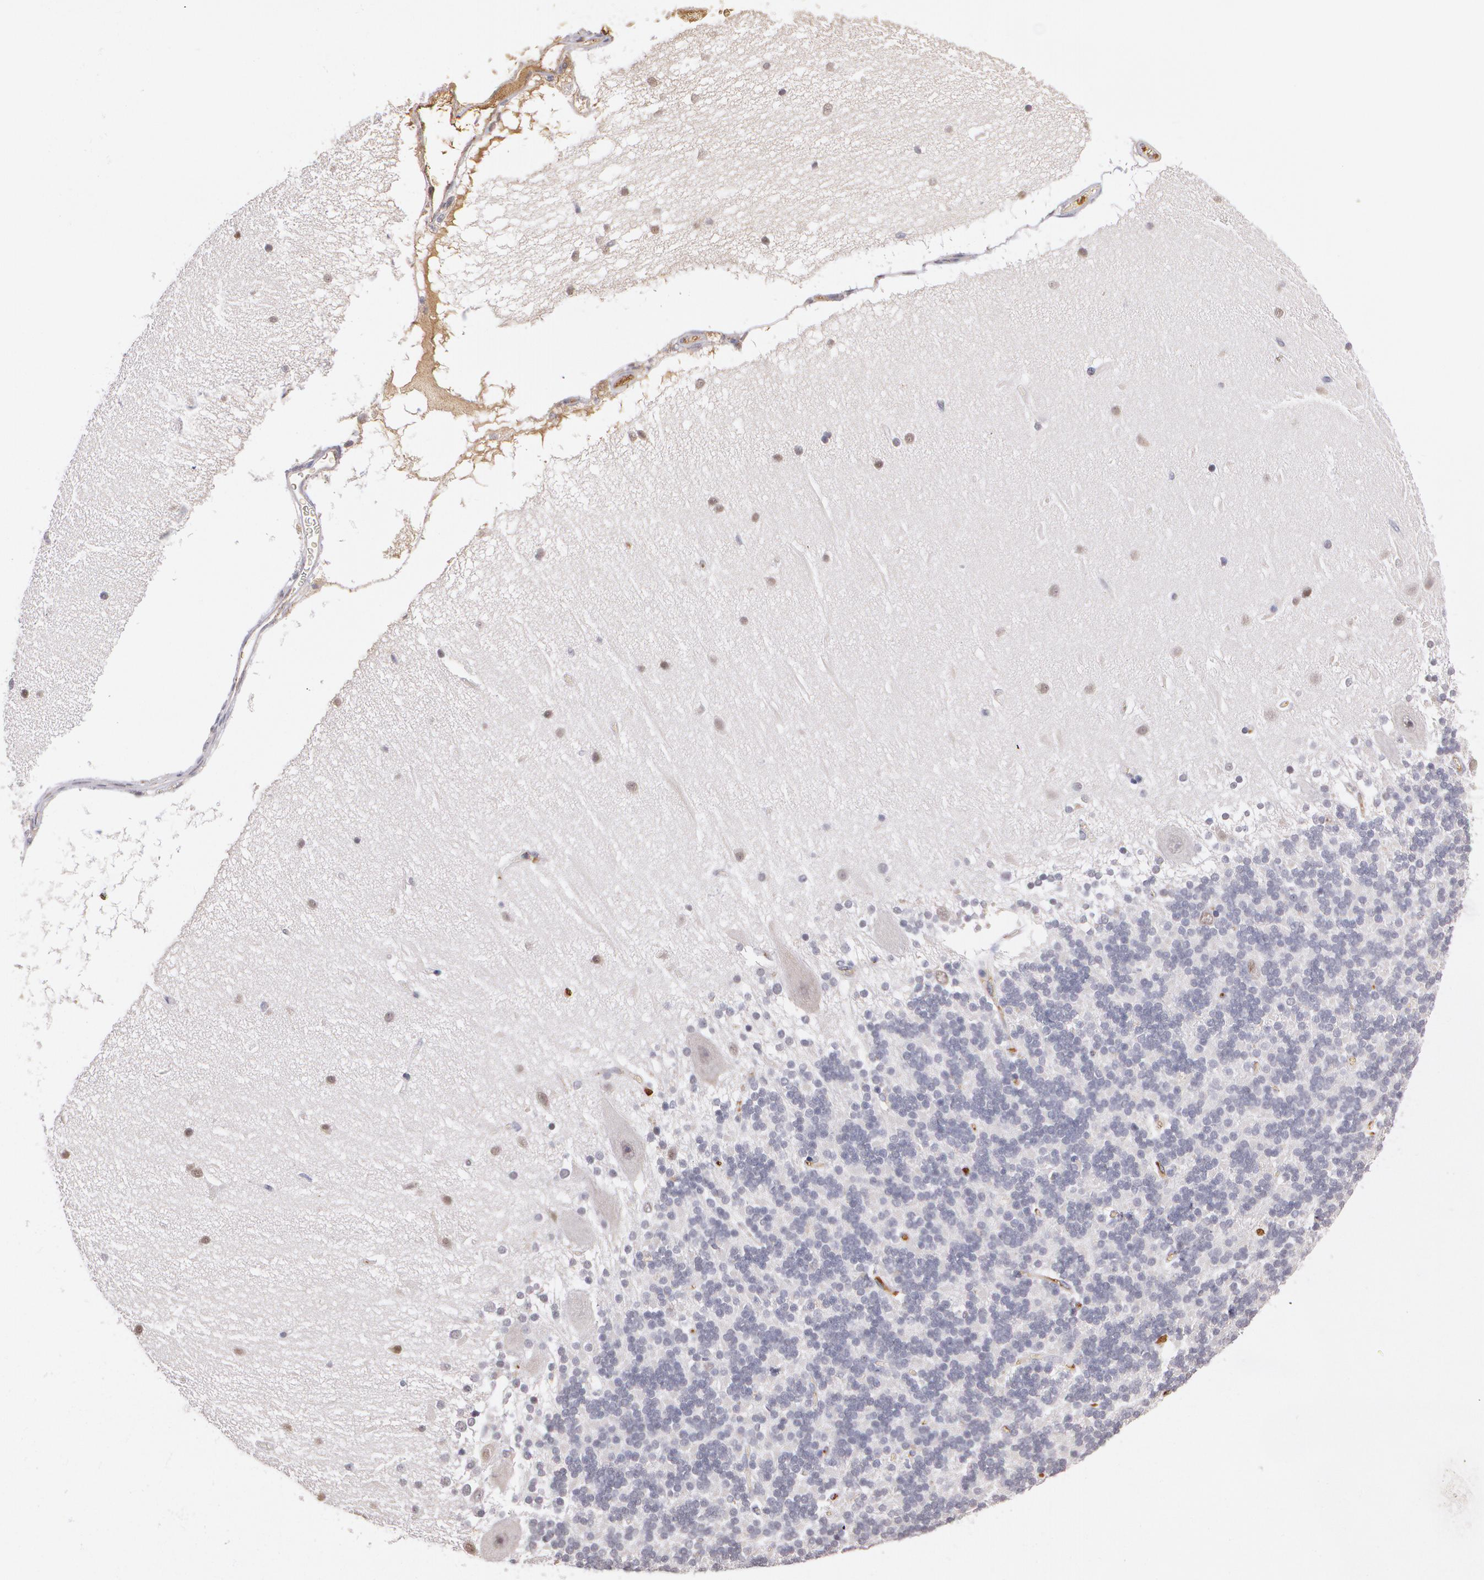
{"staining": {"intensity": "negative", "quantity": "none", "location": "none"}, "tissue": "cerebellum", "cell_type": "Cells in granular layer", "image_type": "normal", "snomed": [{"axis": "morphology", "description": "Normal tissue, NOS"}, {"axis": "topography", "description": "Cerebellum"}], "caption": "Histopathology image shows no significant protein positivity in cells in granular layer of normal cerebellum. The staining was performed using DAB to visualize the protein expression in brown, while the nuclei were stained in blue with hematoxylin (Magnification: 20x).", "gene": "PTS", "patient": {"sex": "female", "age": 54}}